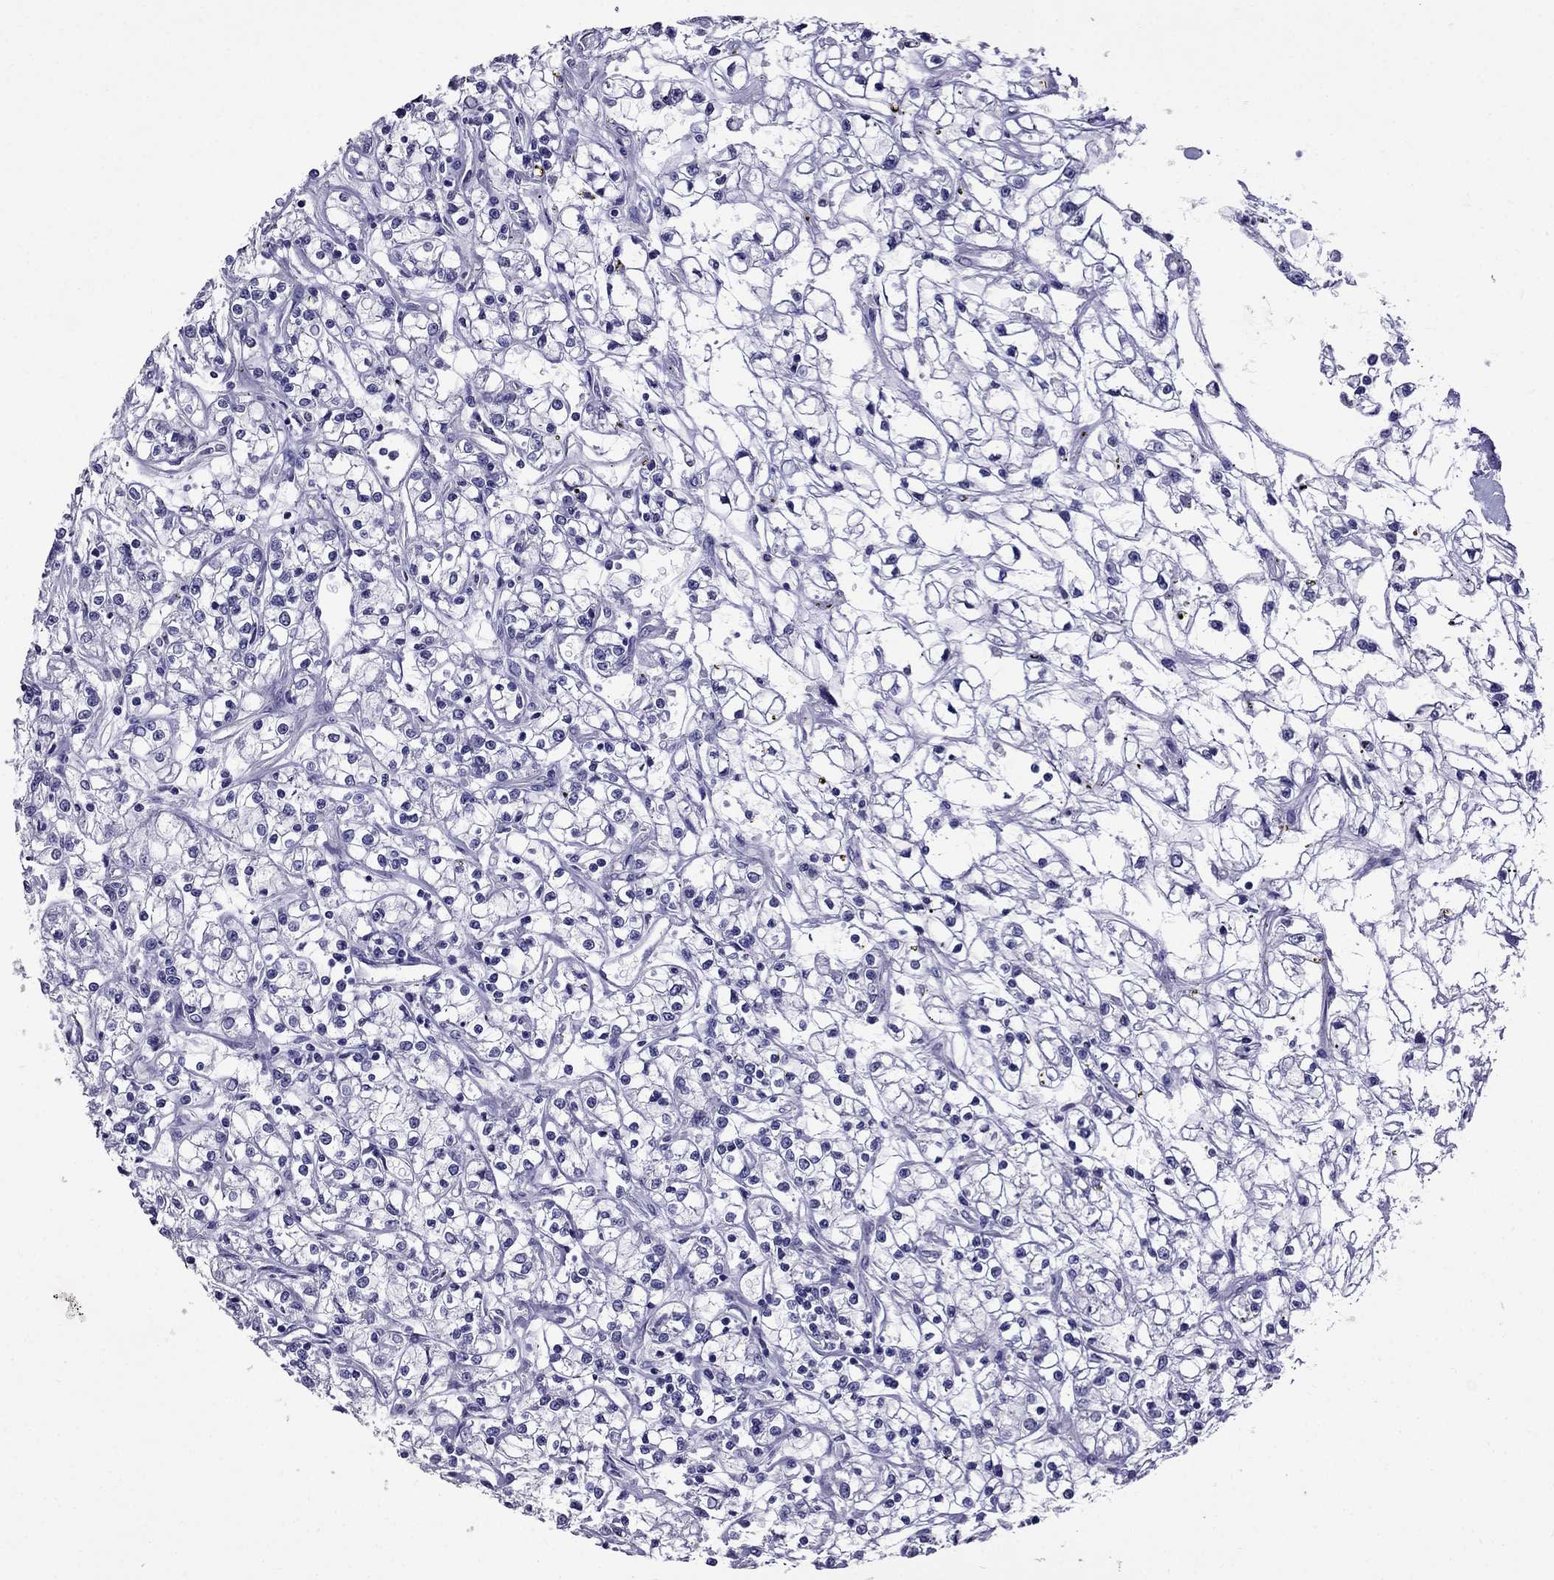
{"staining": {"intensity": "negative", "quantity": "none", "location": "none"}, "tissue": "renal cancer", "cell_type": "Tumor cells", "image_type": "cancer", "snomed": [{"axis": "morphology", "description": "Adenocarcinoma, NOS"}, {"axis": "topography", "description": "Kidney"}], "caption": "Renal adenocarcinoma was stained to show a protein in brown. There is no significant expression in tumor cells.", "gene": "OXCT2", "patient": {"sex": "female", "age": 59}}